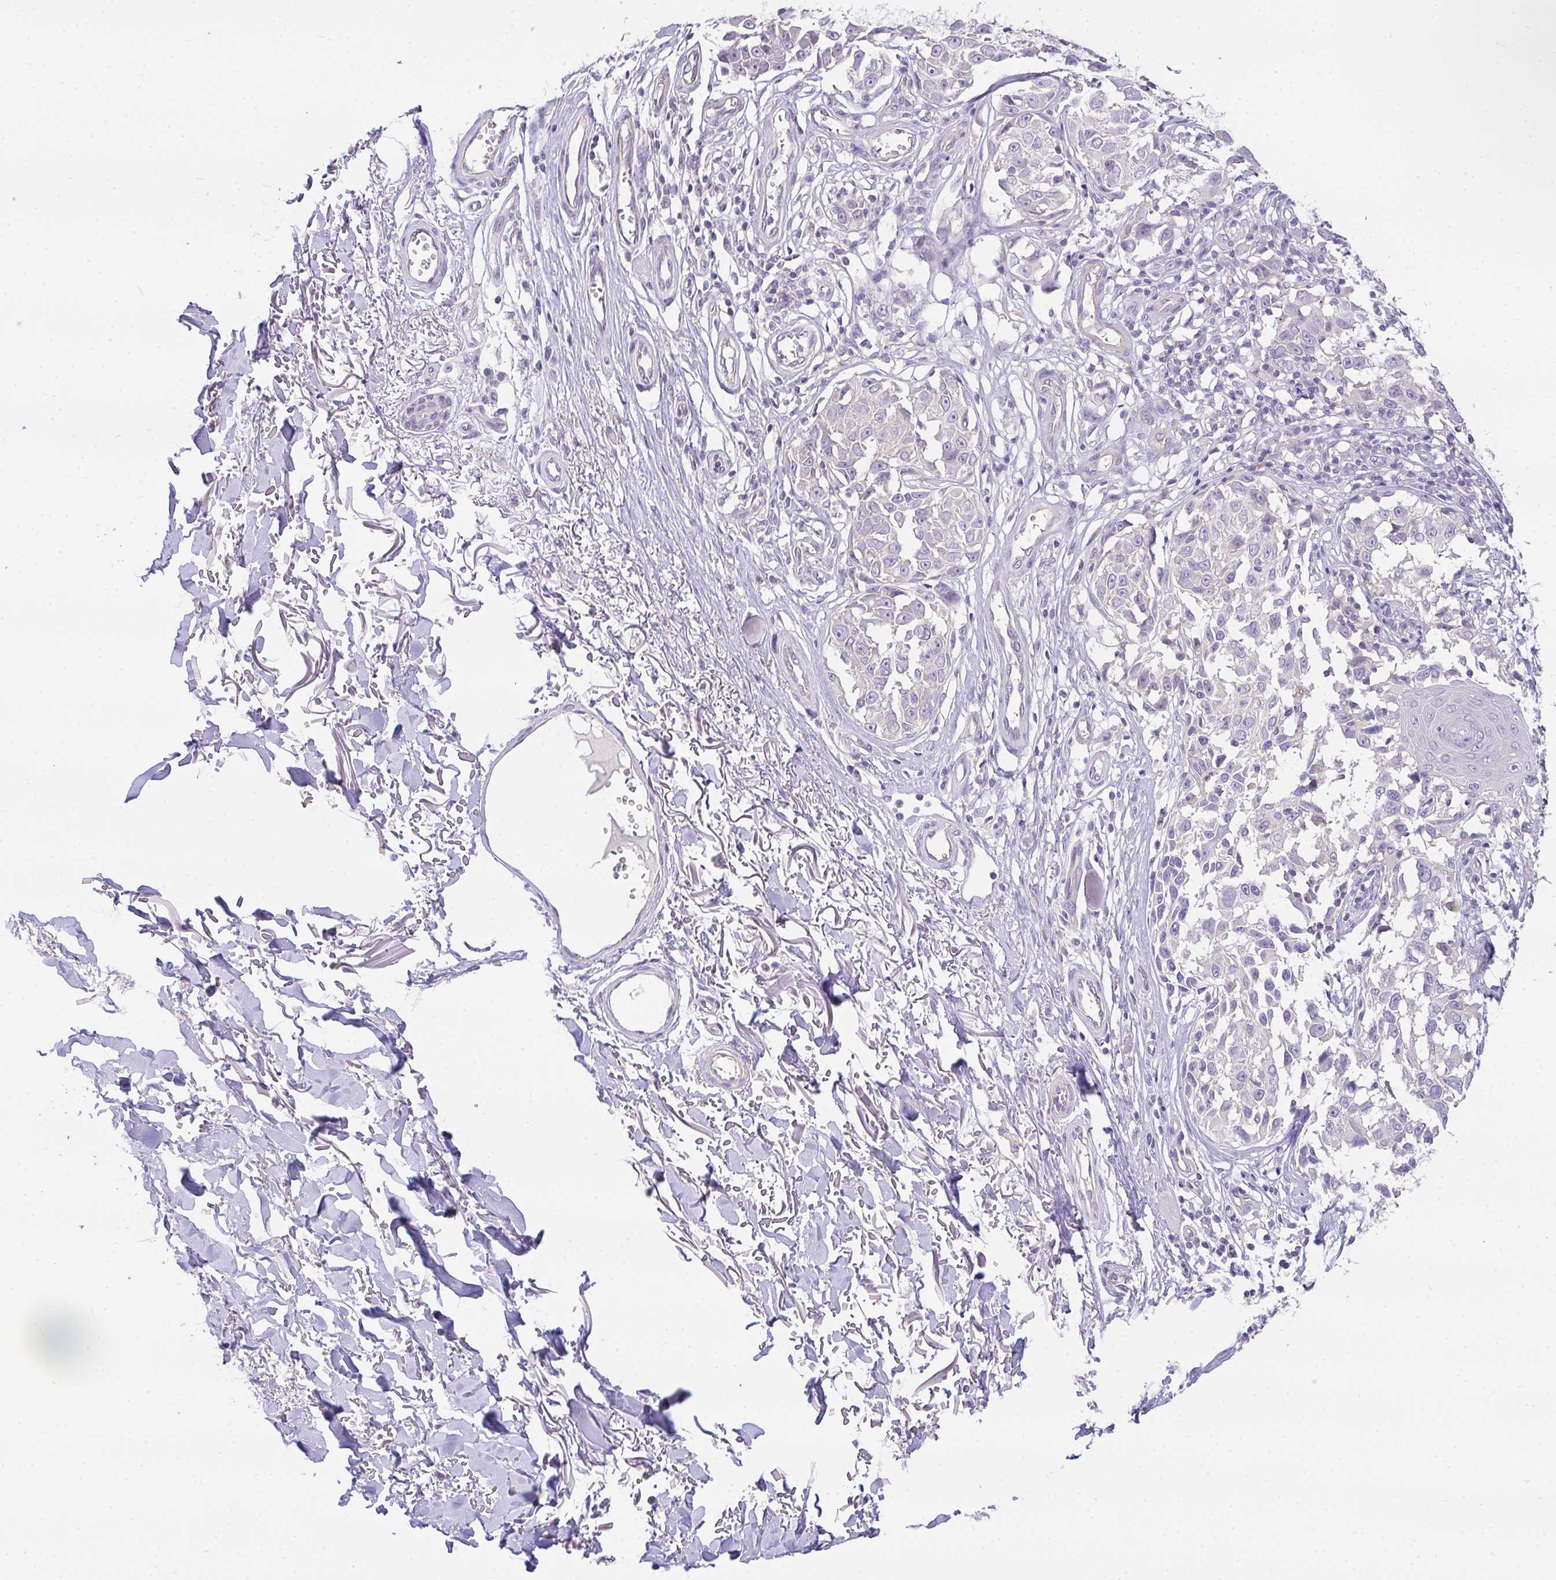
{"staining": {"intensity": "negative", "quantity": "none", "location": "none"}, "tissue": "melanoma", "cell_type": "Tumor cells", "image_type": "cancer", "snomed": [{"axis": "morphology", "description": "Malignant melanoma, NOS"}, {"axis": "topography", "description": "Skin"}], "caption": "Immunohistochemical staining of human malignant melanoma reveals no significant expression in tumor cells.", "gene": "FILIP1", "patient": {"sex": "male", "age": 73}}